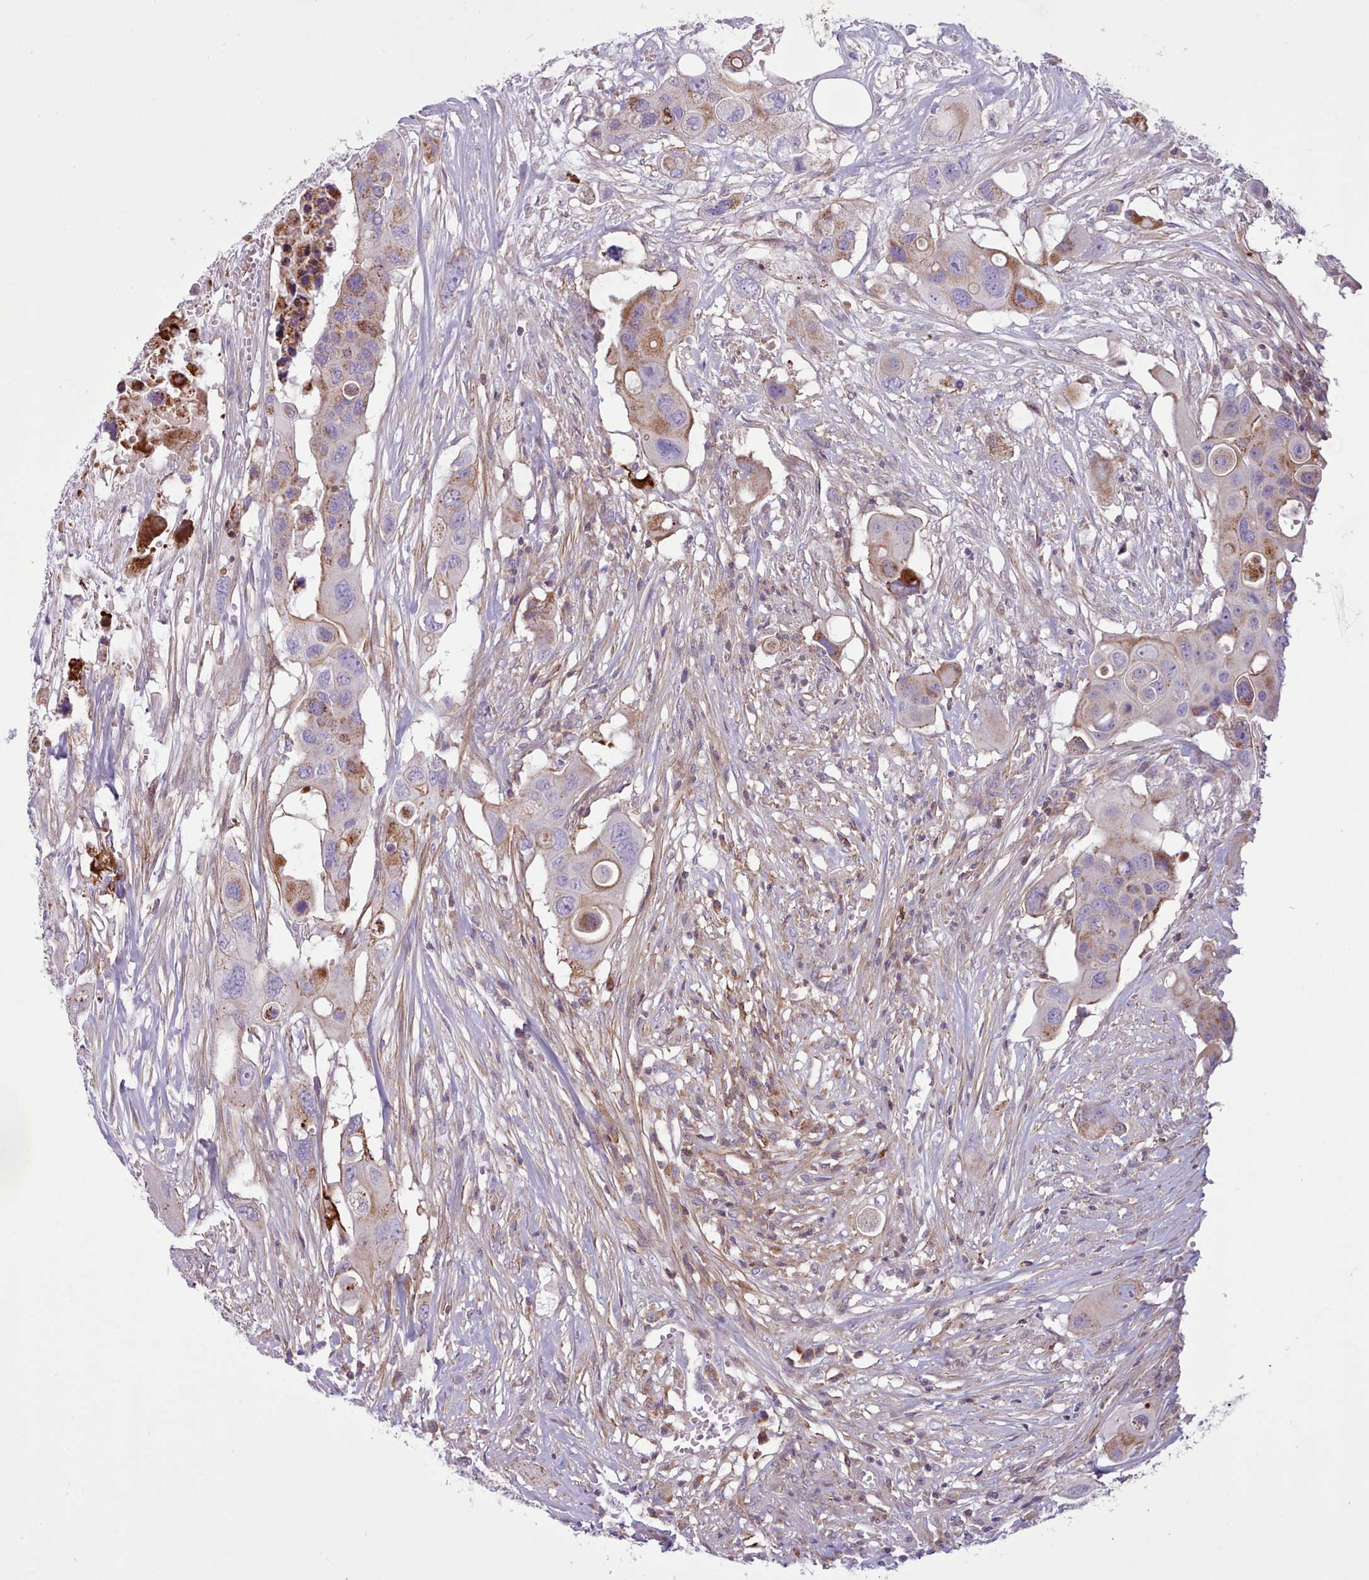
{"staining": {"intensity": "moderate", "quantity": "25%-75%", "location": "cytoplasmic/membranous"}, "tissue": "colorectal cancer", "cell_type": "Tumor cells", "image_type": "cancer", "snomed": [{"axis": "morphology", "description": "Adenocarcinoma, NOS"}, {"axis": "topography", "description": "Colon"}], "caption": "Brown immunohistochemical staining in human colorectal cancer (adenocarcinoma) reveals moderate cytoplasmic/membranous positivity in approximately 25%-75% of tumor cells.", "gene": "TENT4B", "patient": {"sex": "male", "age": 77}}